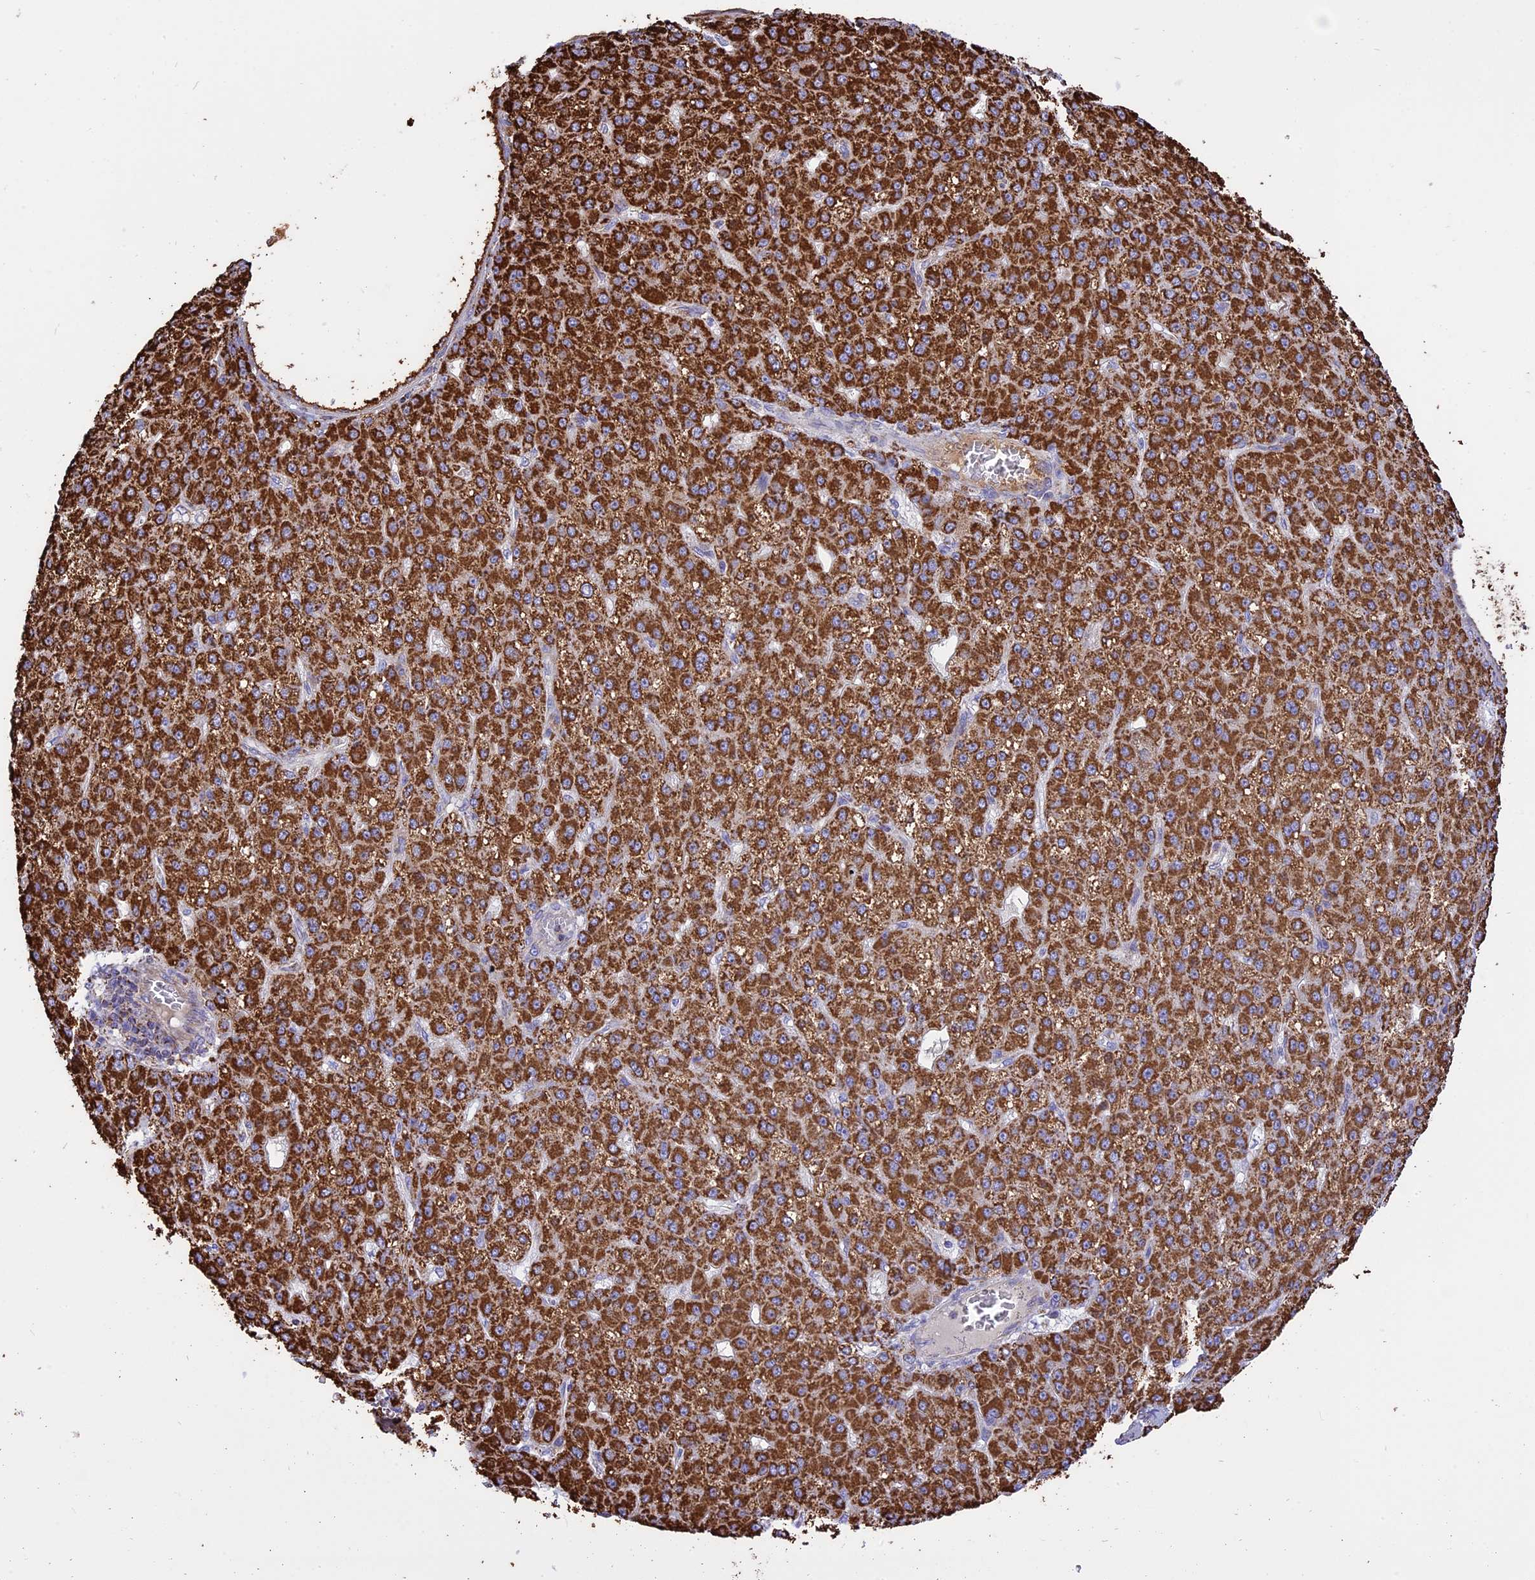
{"staining": {"intensity": "strong", "quantity": ">75%", "location": "cytoplasmic/membranous"}, "tissue": "liver cancer", "cell_type": "Tumor cells", "image_type": "cancer", "snomed": [{"axis": "morphology", "description": "Carcinoma, Hepatocellular, NOS"}, {"axis": "topography", "description": "Liver"}], "caption": "This micrograph shows liver cancer (hepatocellular carcinoma) stained with immunohistochemistry (IHC) to label a protein in brown. The cytoplasmic/membranous of tumor cells show strong positivity for the protein. Nuclei are counter-stained blue.", "gene": "TTC4", "patient": {"sex": "male", "age": 67}}